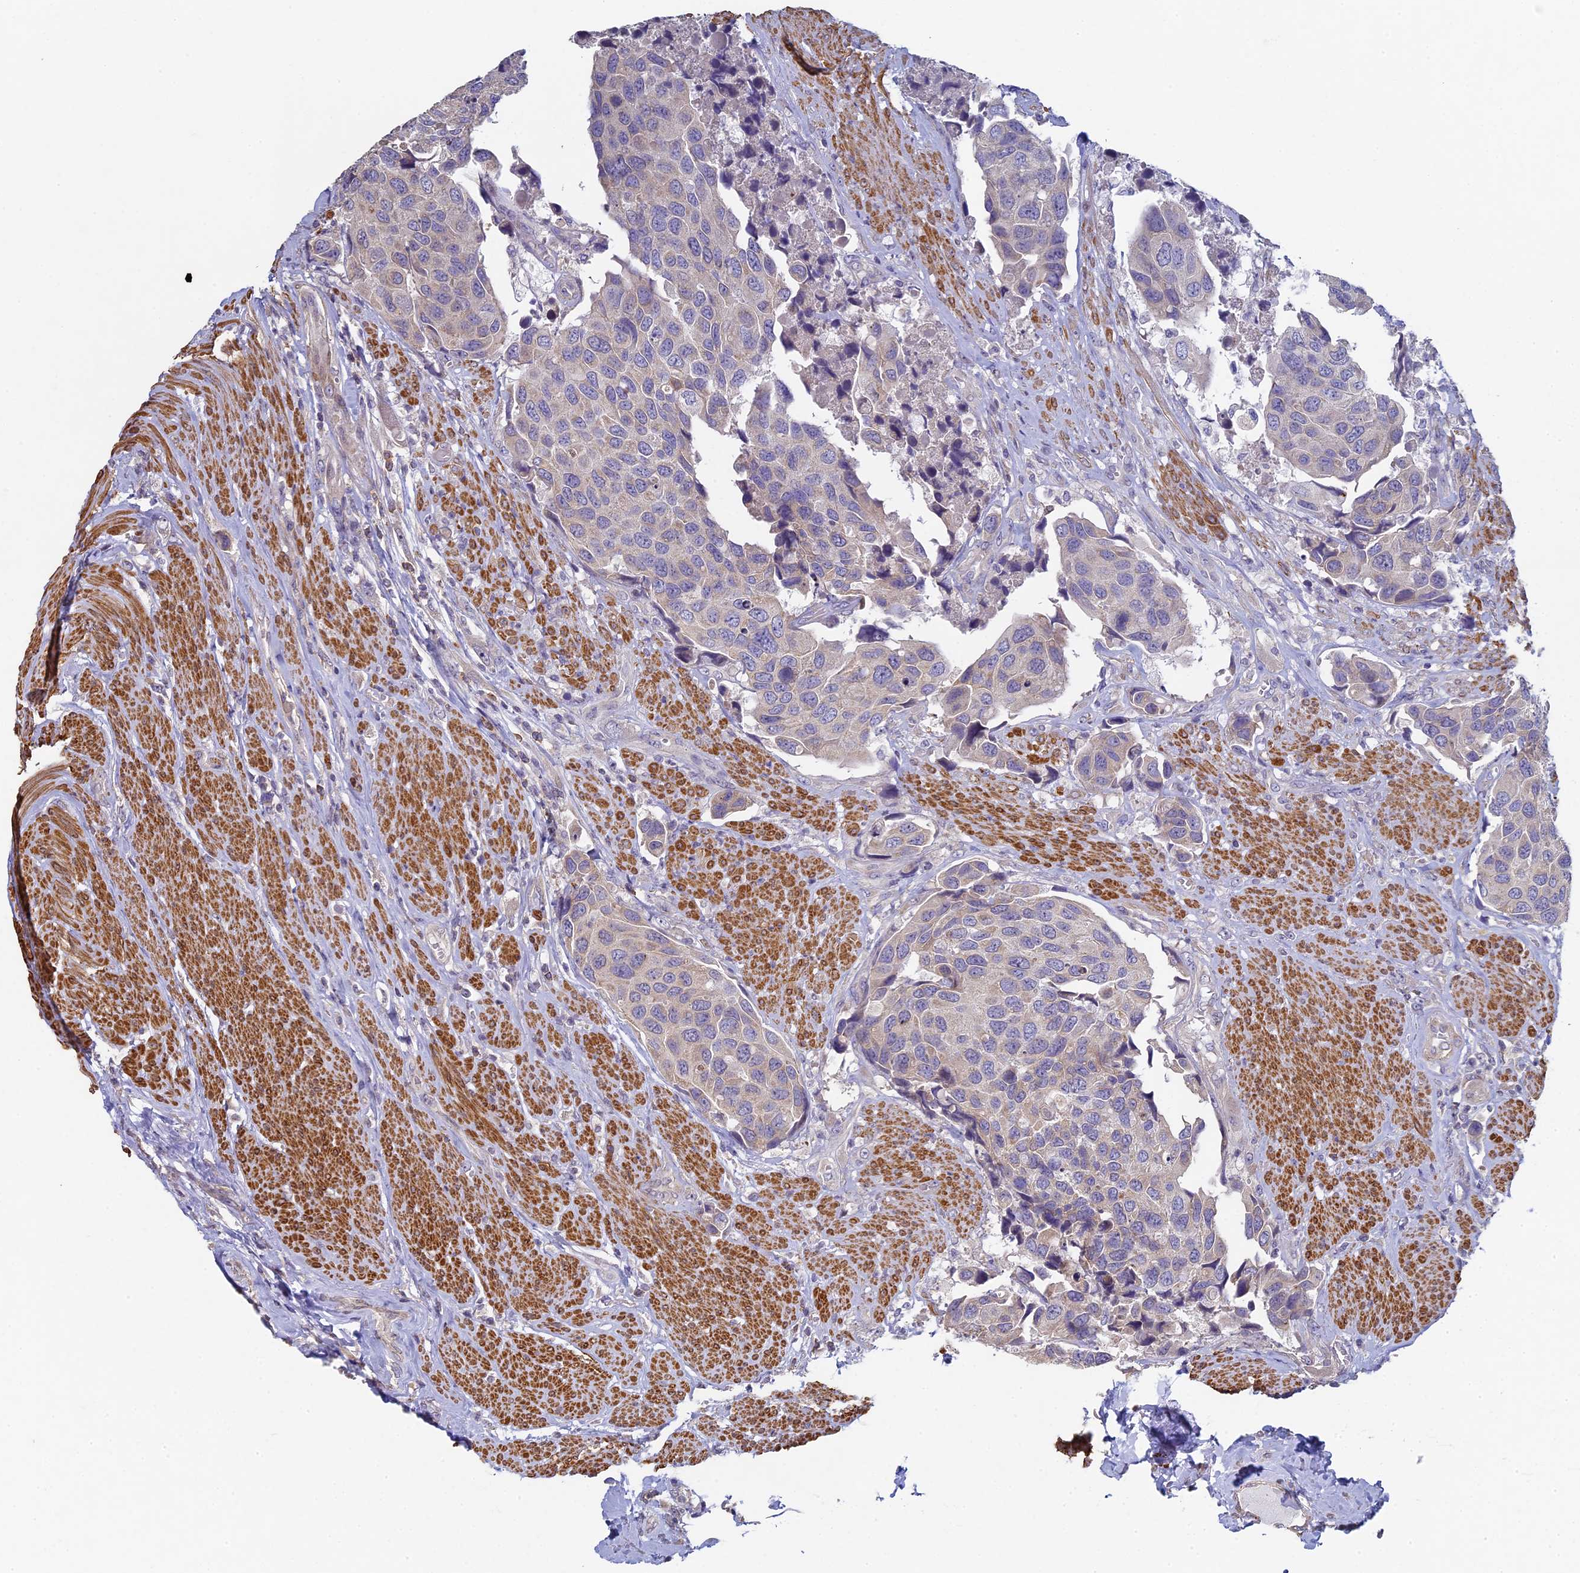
{"staining": {"intensity": "negative", "quantity": "none", "location": "none"}, "tissue": "urothelial cancer", "cell_type": "Tumor cells", "image_type": "cancer", "snomed": [{"axis": "morphology", "description": "Urothelial carcinoma, High grade"}, {"axis": "topography", "description": "Urinary bladder"}], "caption": "Immunohistochemistry photomicrograph of neoplastic tissue: human urothelial cancer stained with DAB (3,3'-diaminobenzidine) shows no significant protein staining in tumor cells.", "gene": "DIXDC1", "patient": {"sex": "male", "age": 74}}